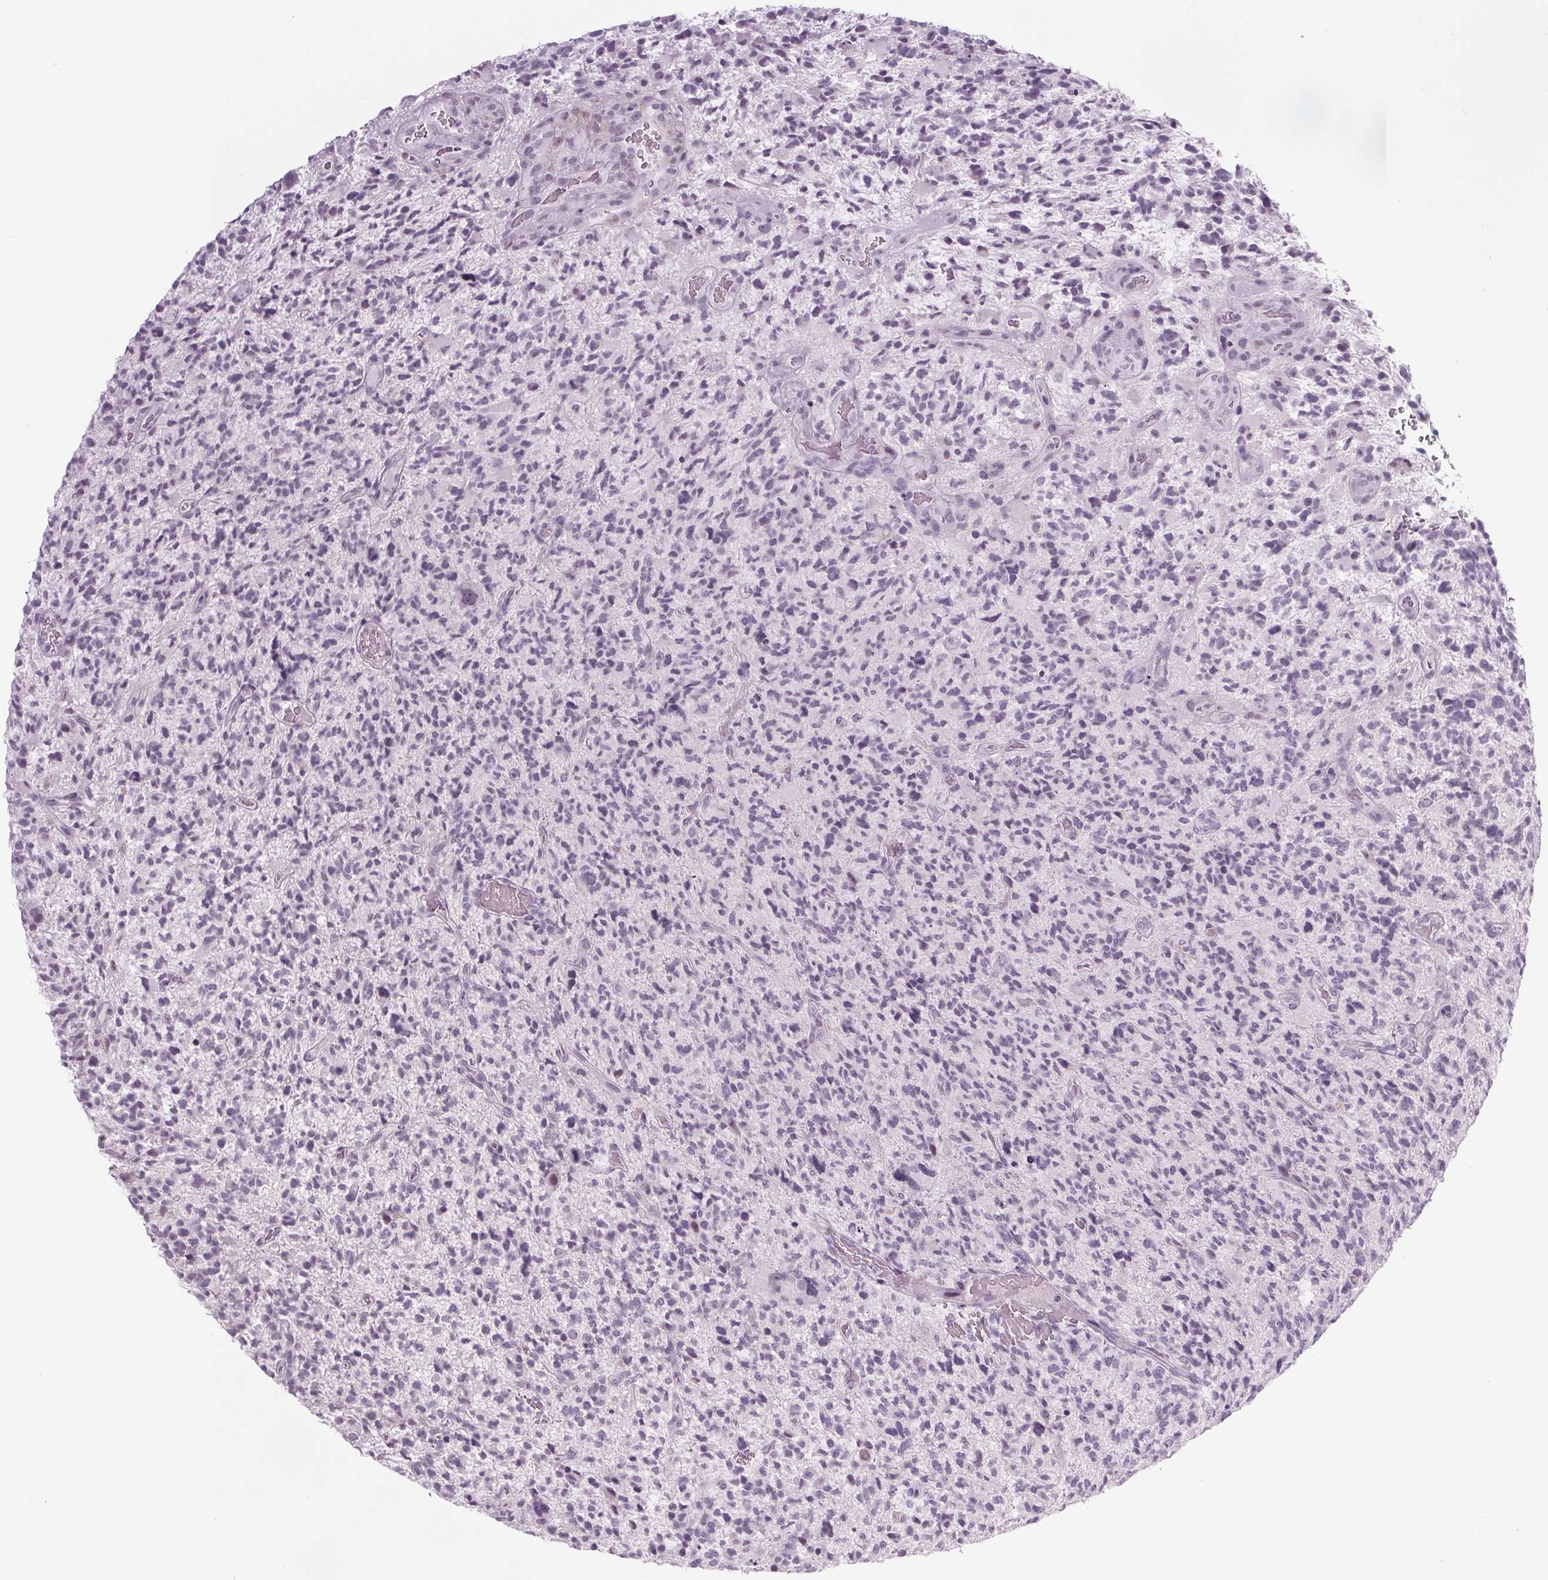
{"staining": {"intensity": "negative", "quantity": "none", "location": "none"}, "tissue": "glioma", "cell_type": "Tumor cells", "image_type": "cancer", "snomed": [{"axis": "morphology", "description": "Glioma, malignant, High grade"}, {"axis": "topography", "description": "Brain"}], "caption": "Tumor cells show no significant positivity in glioma.", "gene": "IGF2BP1", "patient": {"sex": "female", "age": 71}}